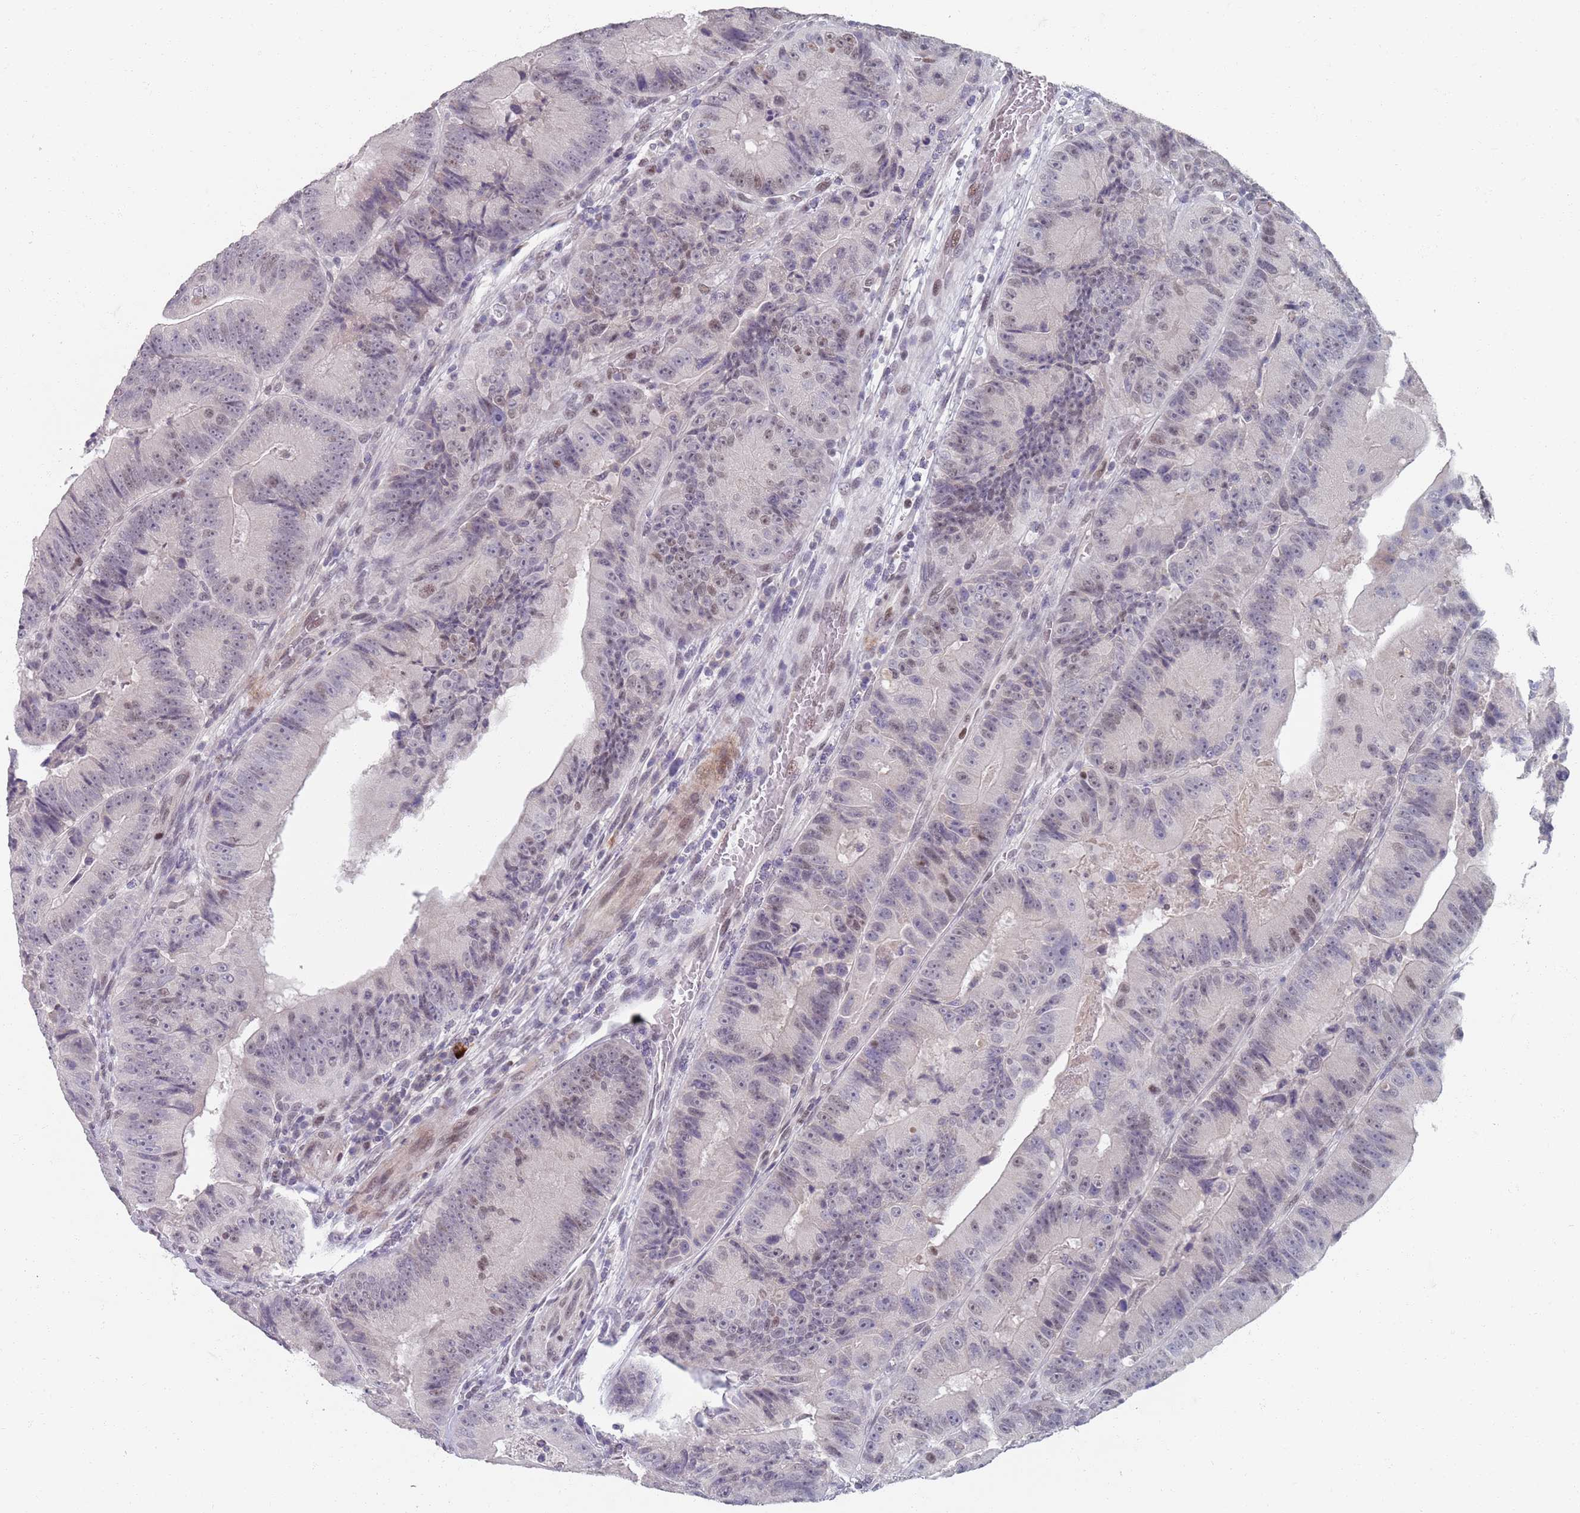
{"staining": {"intensity": "weak", "quantity": "<25%", "location": "nuclear"}, "tissue": "colorectal cancer", "cell_type": "Tumor cells", "image_type": "cancer", "snomed": [{"axis": "morphology", "description": "Adenocarcinoma, NOS"}, {"axis": "topography", "description": "Colon"}], "caption": "Micrograph shows no protein positivity in tumor cells of colorectal adenocarcinoma tissue.", "gene": "SAMD1", "patient": {"sex": "female", "age": 86}}